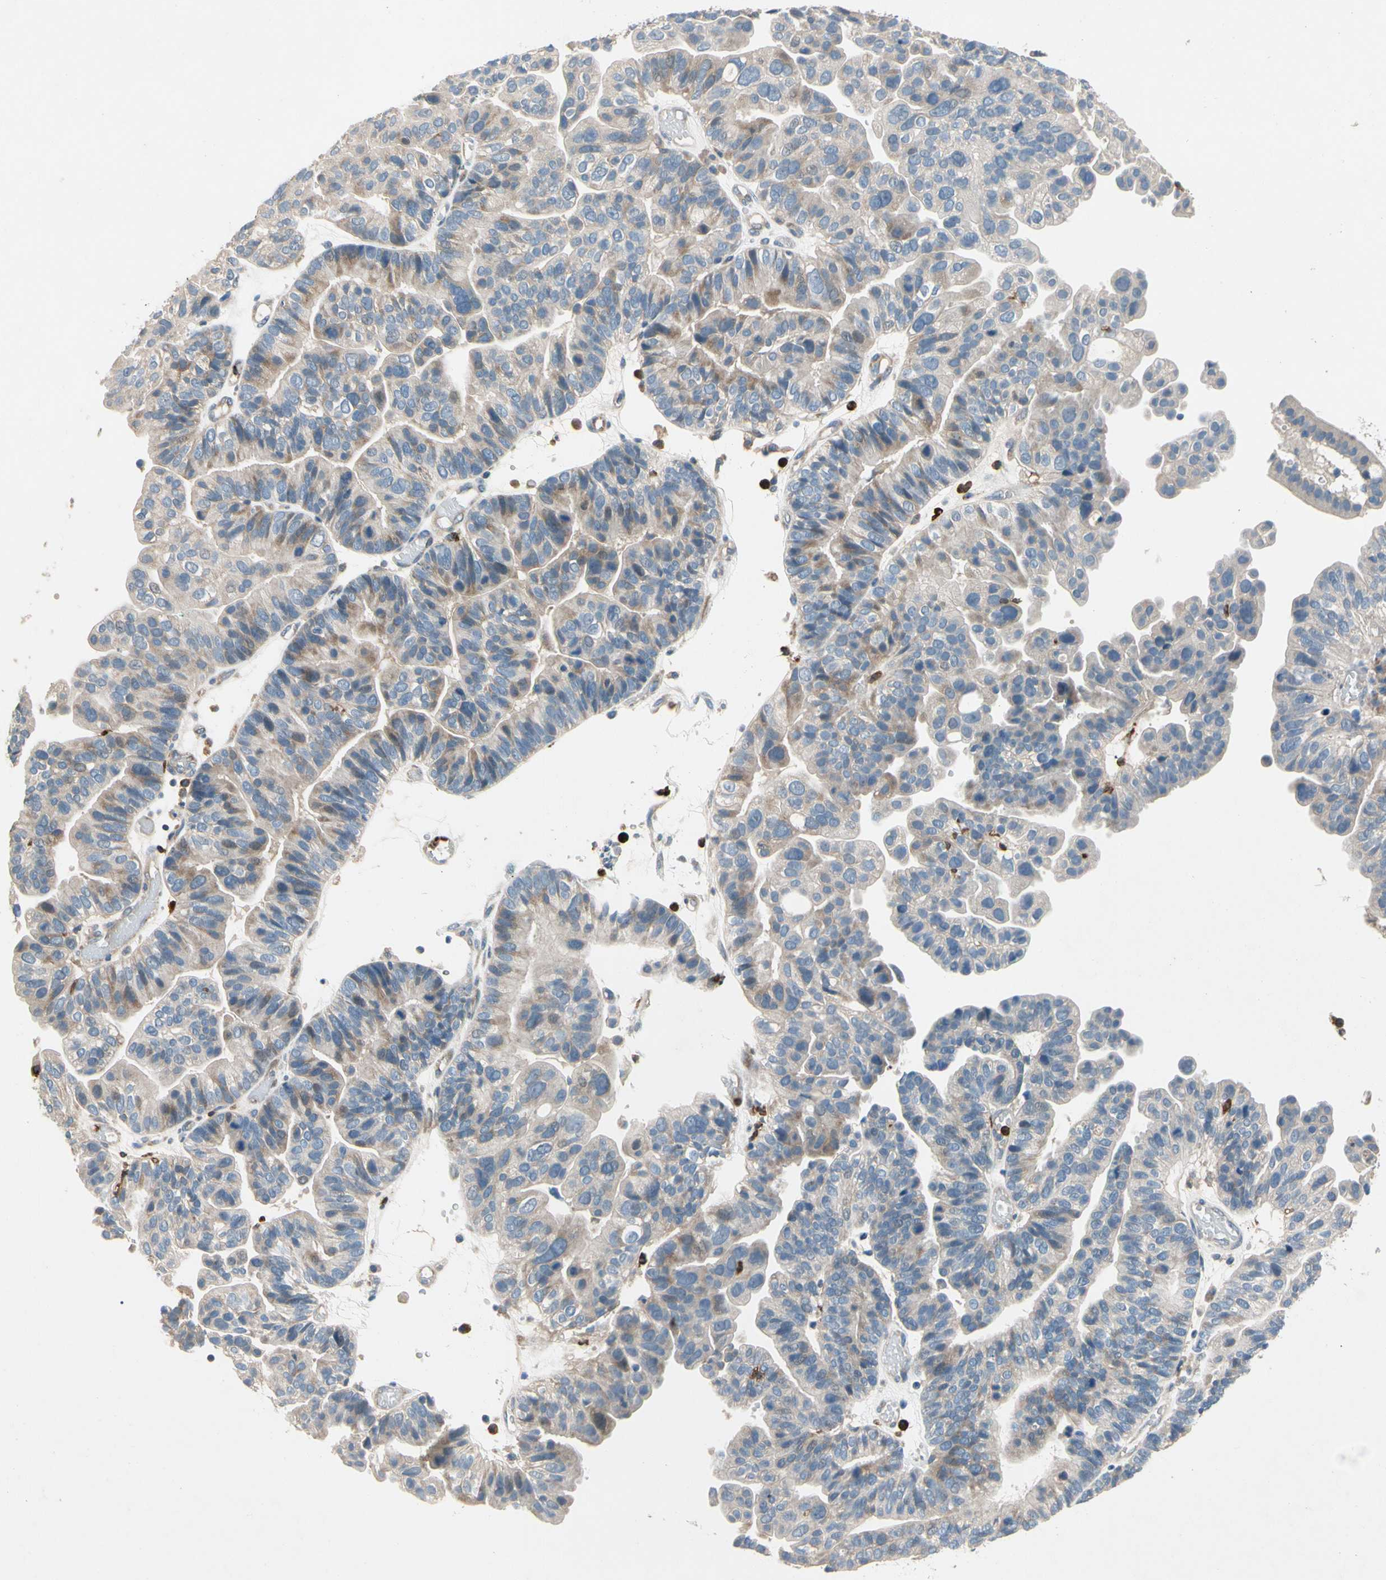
{"staining": {"intensity": "weak", "quantity": "<25%", "location": "cytoplasmic/membranous"}, "tissue": "ovarian cancer", "cell_type": "Tumor cells", "image_type": "cancer", "snomed": [{"axis": "morphology", "description": "Cystadenocarcinoma, serous, NOS"}, {"axis": "topography", "description": "Ovary"}], "caption": "Immunohistochemistry (IHC) histopathology image of neoplastic tissue: ovarian cancer stained with DAB shows no significant protein expression in tumor cells.", "gene": "SIGLEC5", "patient": {"sex": "female", "age": 56}}